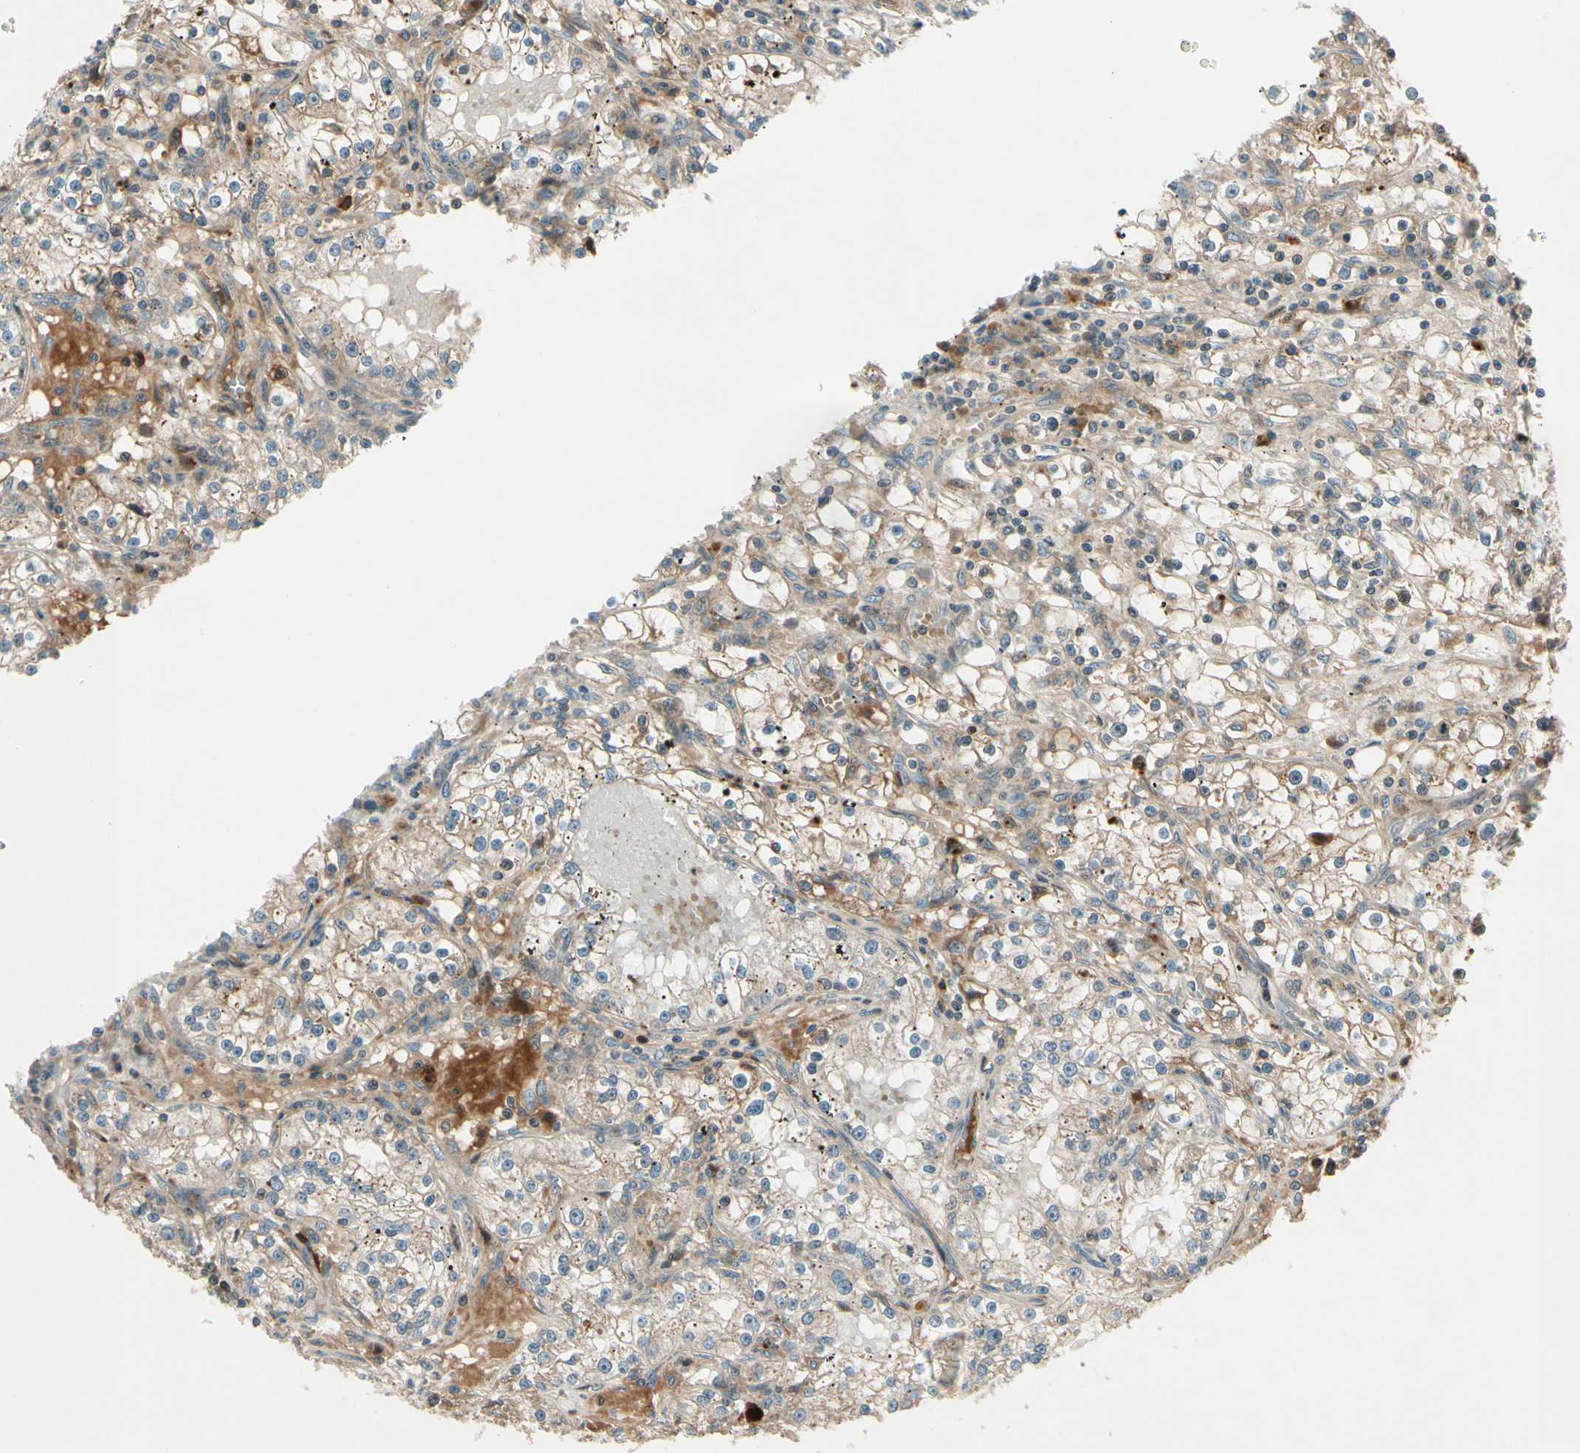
{"staining": {"intensity": "weak", "quantity": ">75%", "location": "cytoplasmic/membranous"}, "tissue": "renal cancer", "cell_type": "Tumor cells", "image_type": "cancer", "snomed": [{"axis": "morphology", "description": "Adenocarcinoma, NOS"}, {"axis": "topography", "description": "Kidney"}], "caption": "Immunohistochemical staining of human adenocarcinoma (renal) reveals low levels of weak cytoplasmic/membranous staining in about >75% of tumor cells.", "gene": "ACVR1C", "patient": {"sex": "male", "age": 56}}